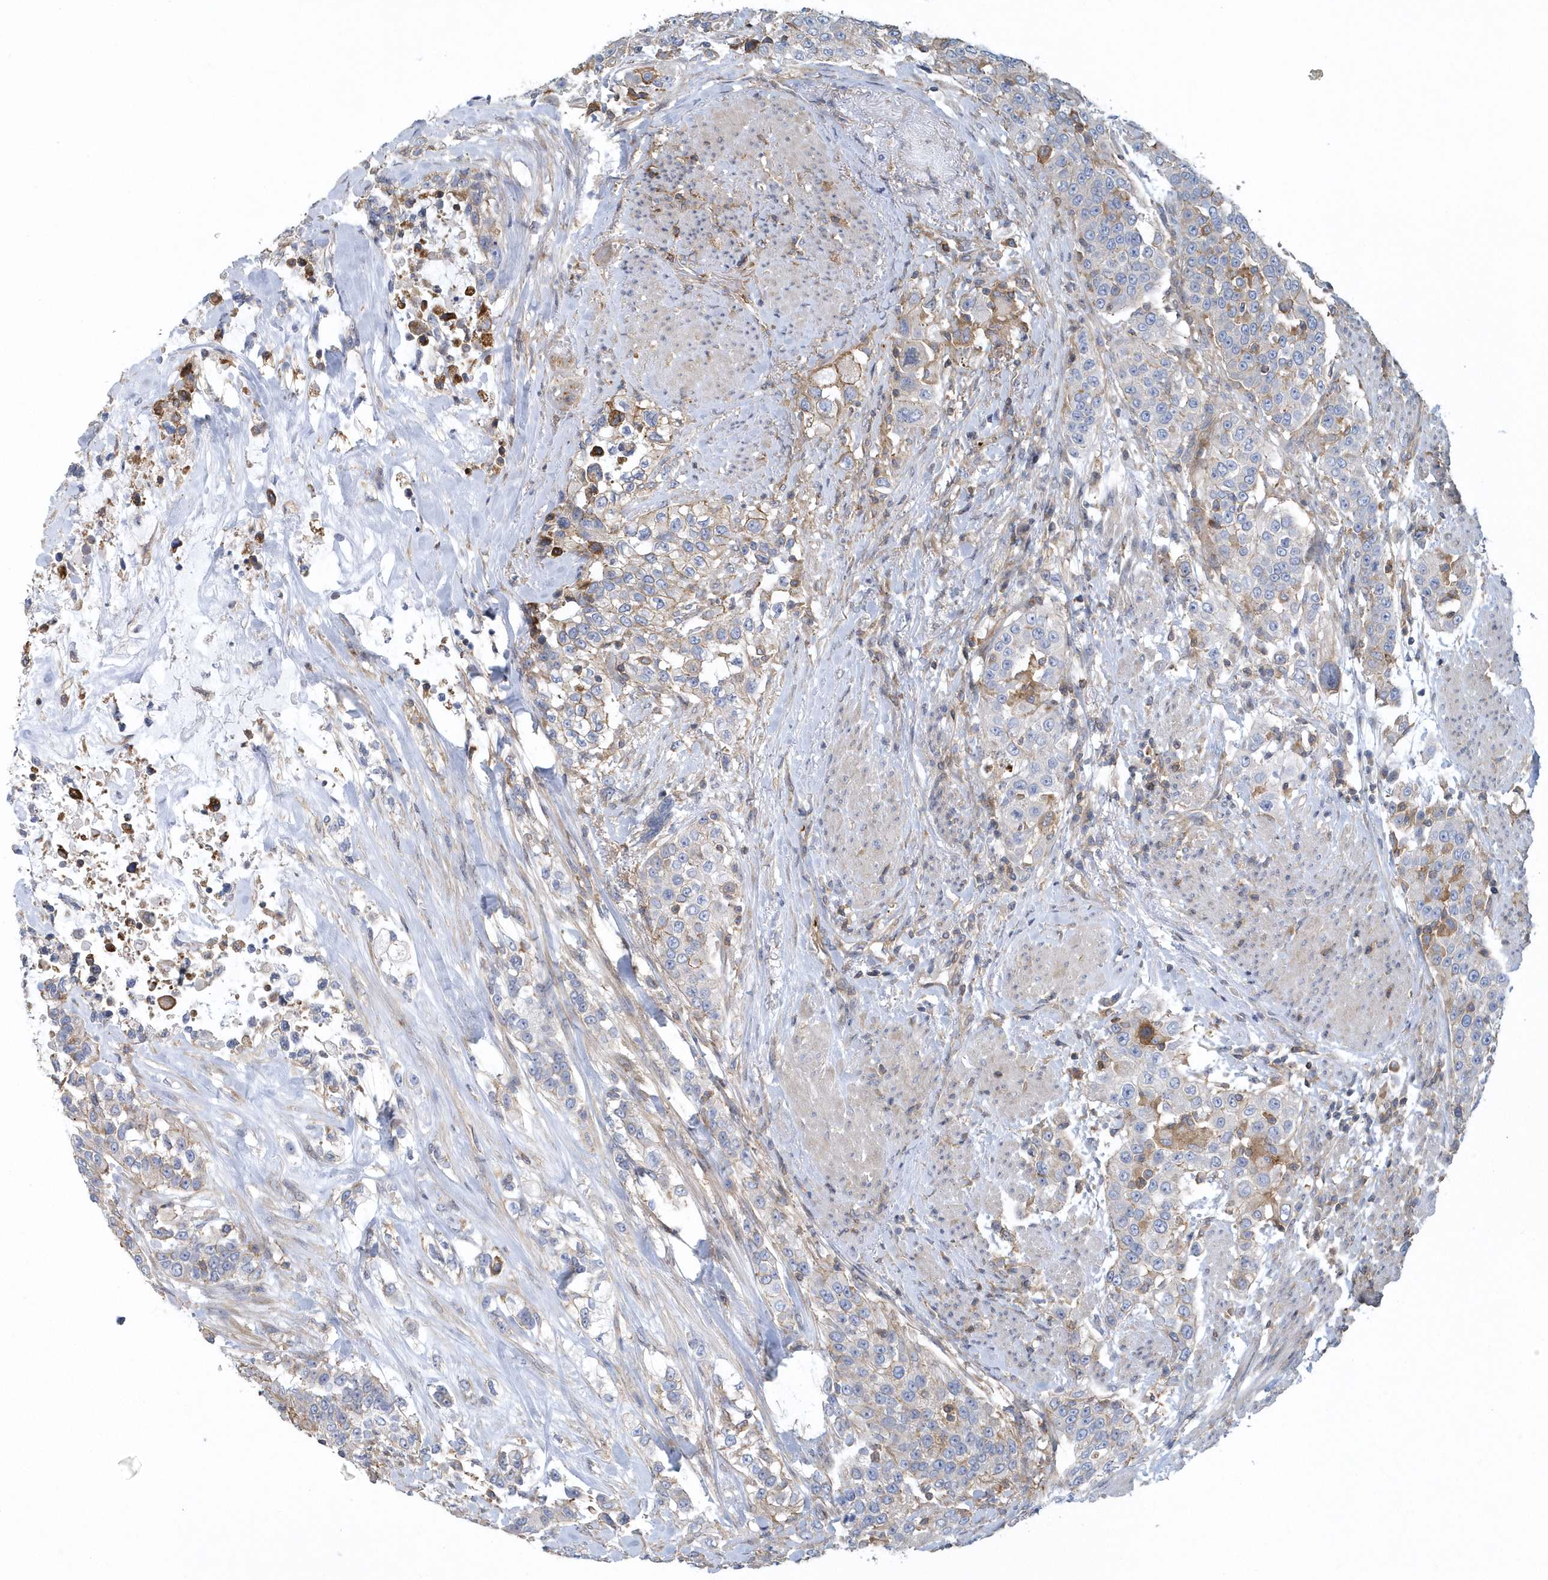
{"staining": {"intensity": "negative", "quantity": "none", "location": "none"}, "tissue": "urothelial cancer", "cell_type": "Tumor cells", "image_type": "cancer", "snomed": [{"axis": "morphology", "description": "Urothelial carcinoma, High grade"}, {"axis": "topography", "description": "Urinary bladder"}], "caption": "A photomicrograph of human high-grade urothelial carcinoma is negative for staining in tumor cells.", "gene": "ARAP2", "patient": {"sex": "female", "age": 80}}